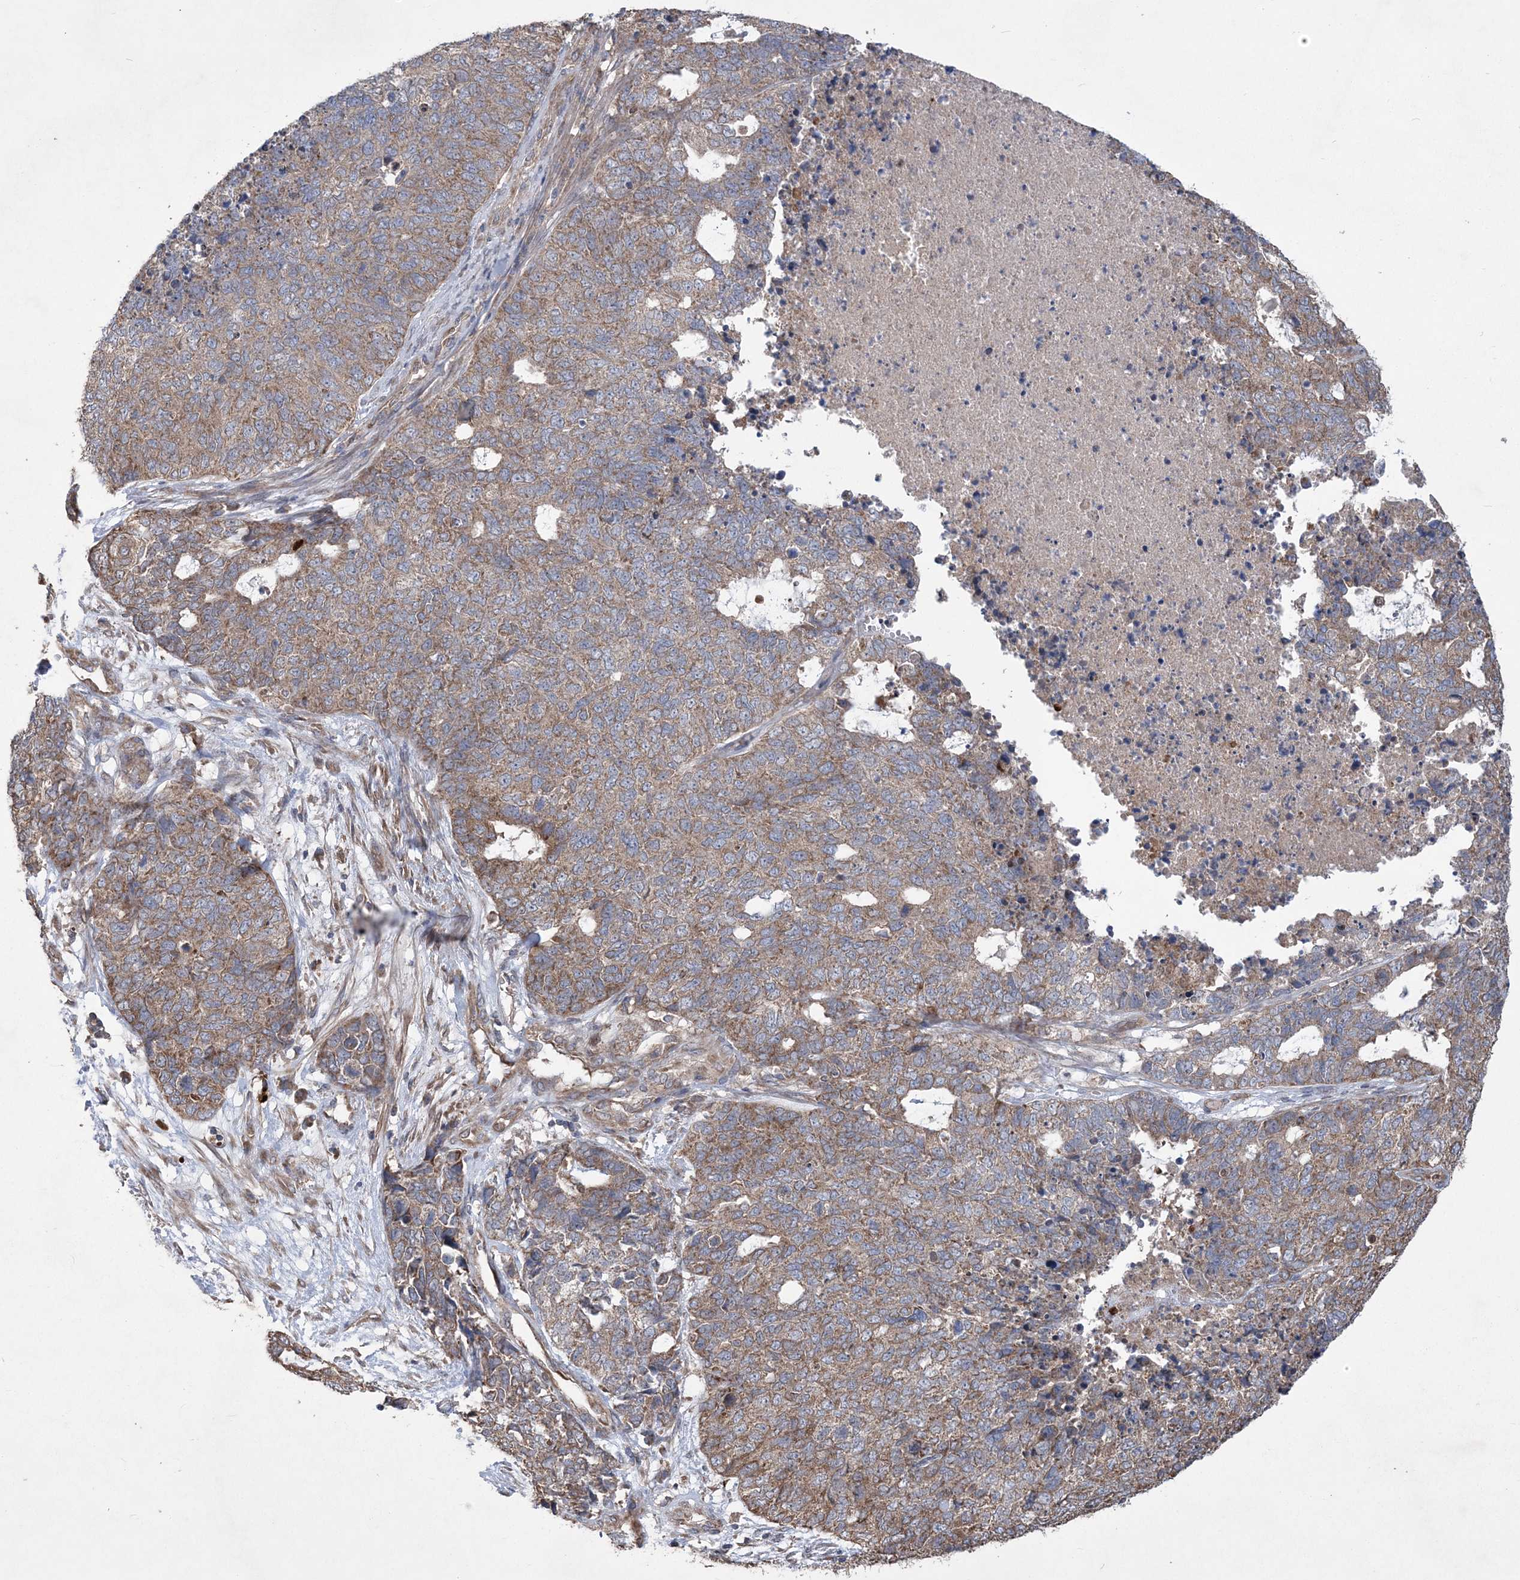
{"staining": {"intensity": "weak", "quantity": "25%-75%", "location": "cytoplasmic/membranous"}, "tissue": "cervical cancer", "cell_type": "Tumor cells", "image_type": "cancer", "snomed": [{"axis": "morphology", "description": "Squamous cell carcinoma, NOS"}, {"axis": "topography", "description": "Cervix"}], "caption": "IHC of squamous cell carcinoma (cervical) exhibits low levels of weak cytoplasmic/membranous staining in about 25%-75% of tumor cells.", "gene": "MTRF1L", "patient": {"sex": "female", "age": 63}}